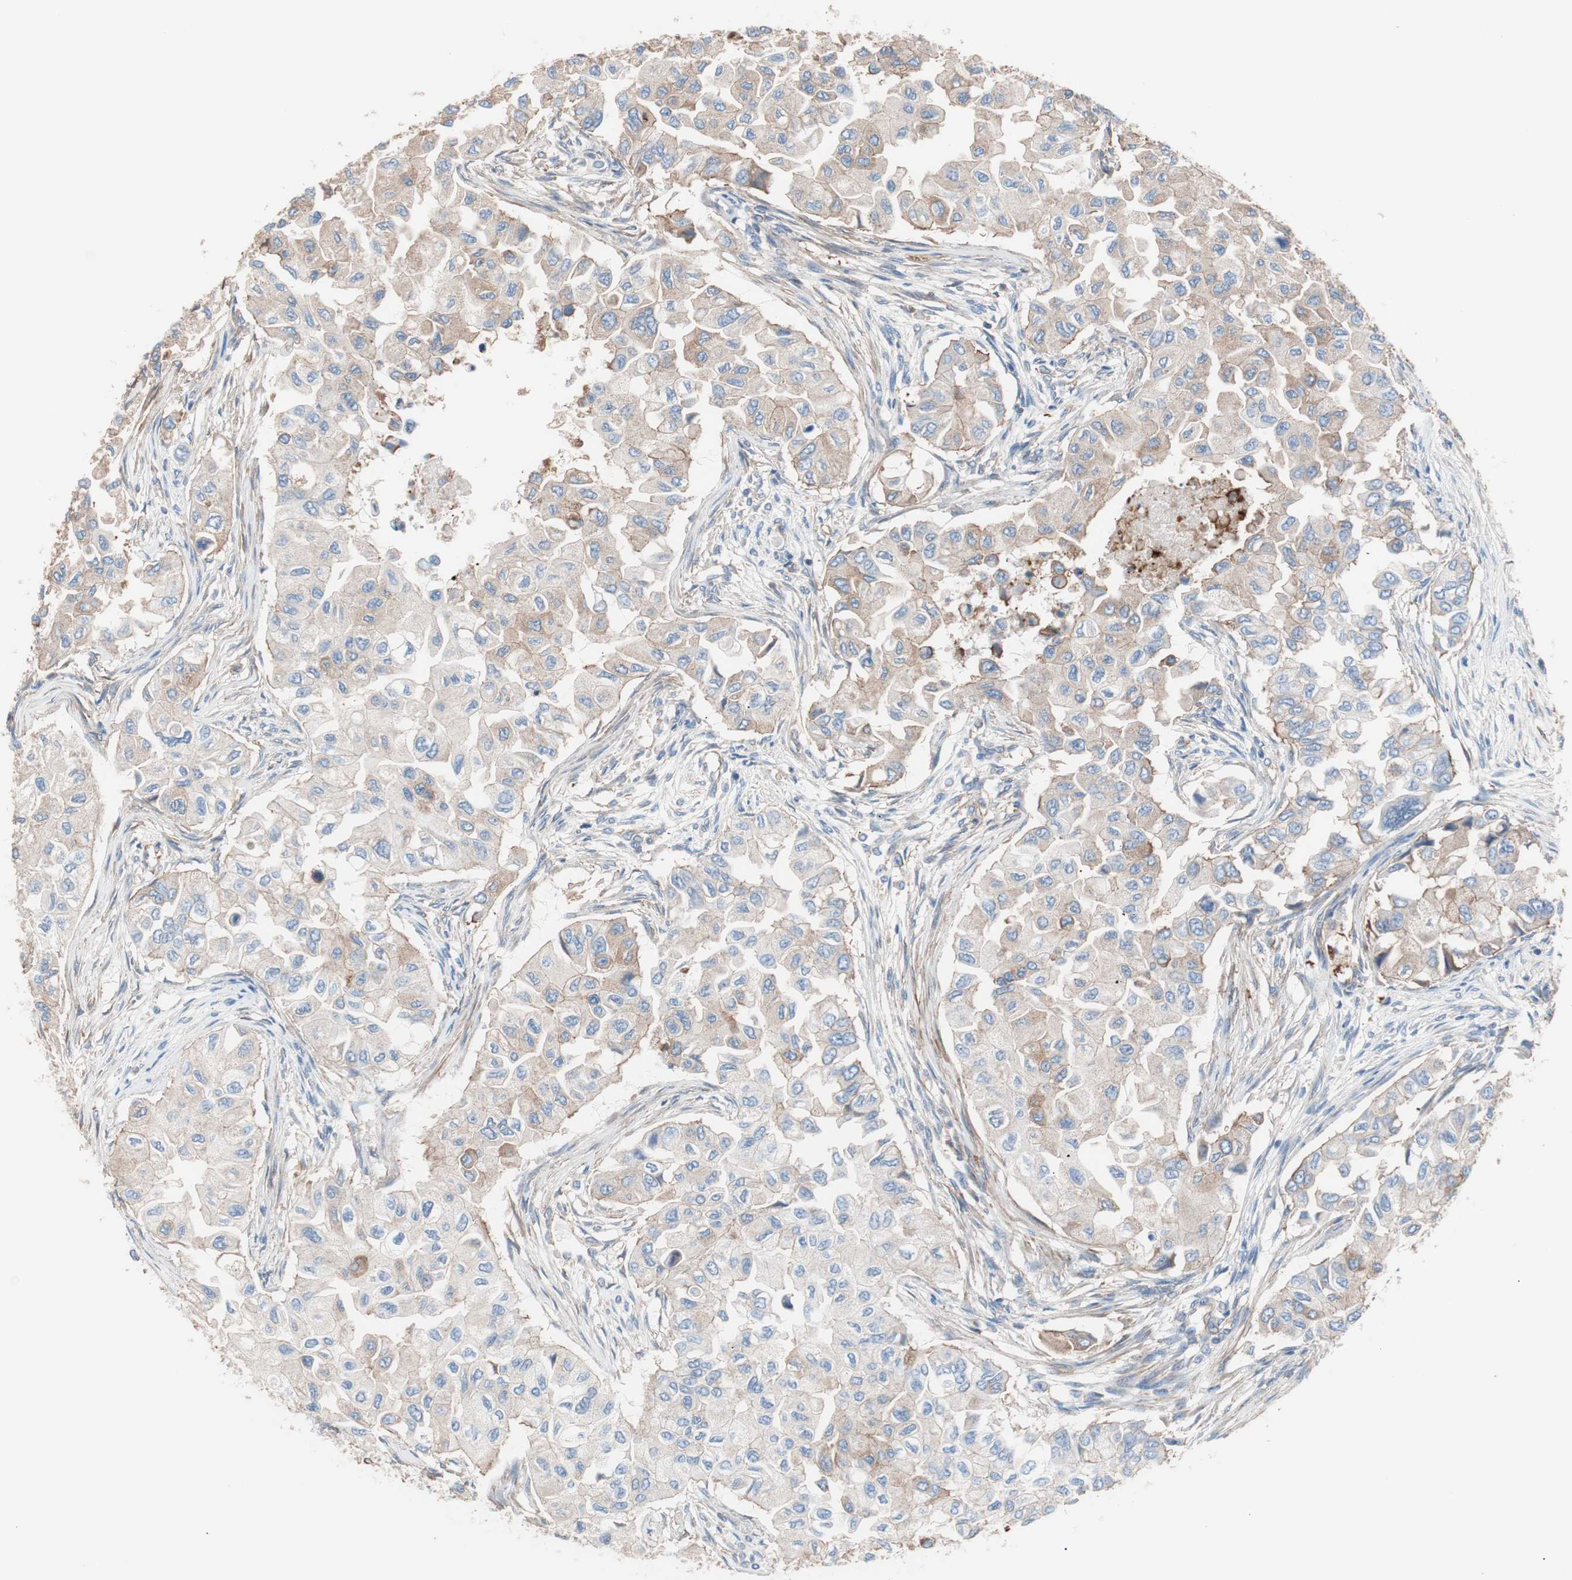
{"staining": {"intensity": "weak", "quantity": ">75%", "location": "cytoplasmic/membranous"}, "tissue": "breast cancer", "cell_type": "Tumor cells", "image_type": "cancer", "snomed": [{"axis": "morphology", "description": "Normal tissue, NOS"}, {"axis": "morphology", "description": "Duct carcinoma"}, {"axis": "topography", "description": "Breast"}], "caption": "Immunohistochemistry of human invasive ductal carcinoma (breast) exhibits low levels of weak cytoplasmic/membranous staining in approximately >75% of tumor cells.", "gene": "GPR160", "patient": {"sex": "female", "age": 49}}